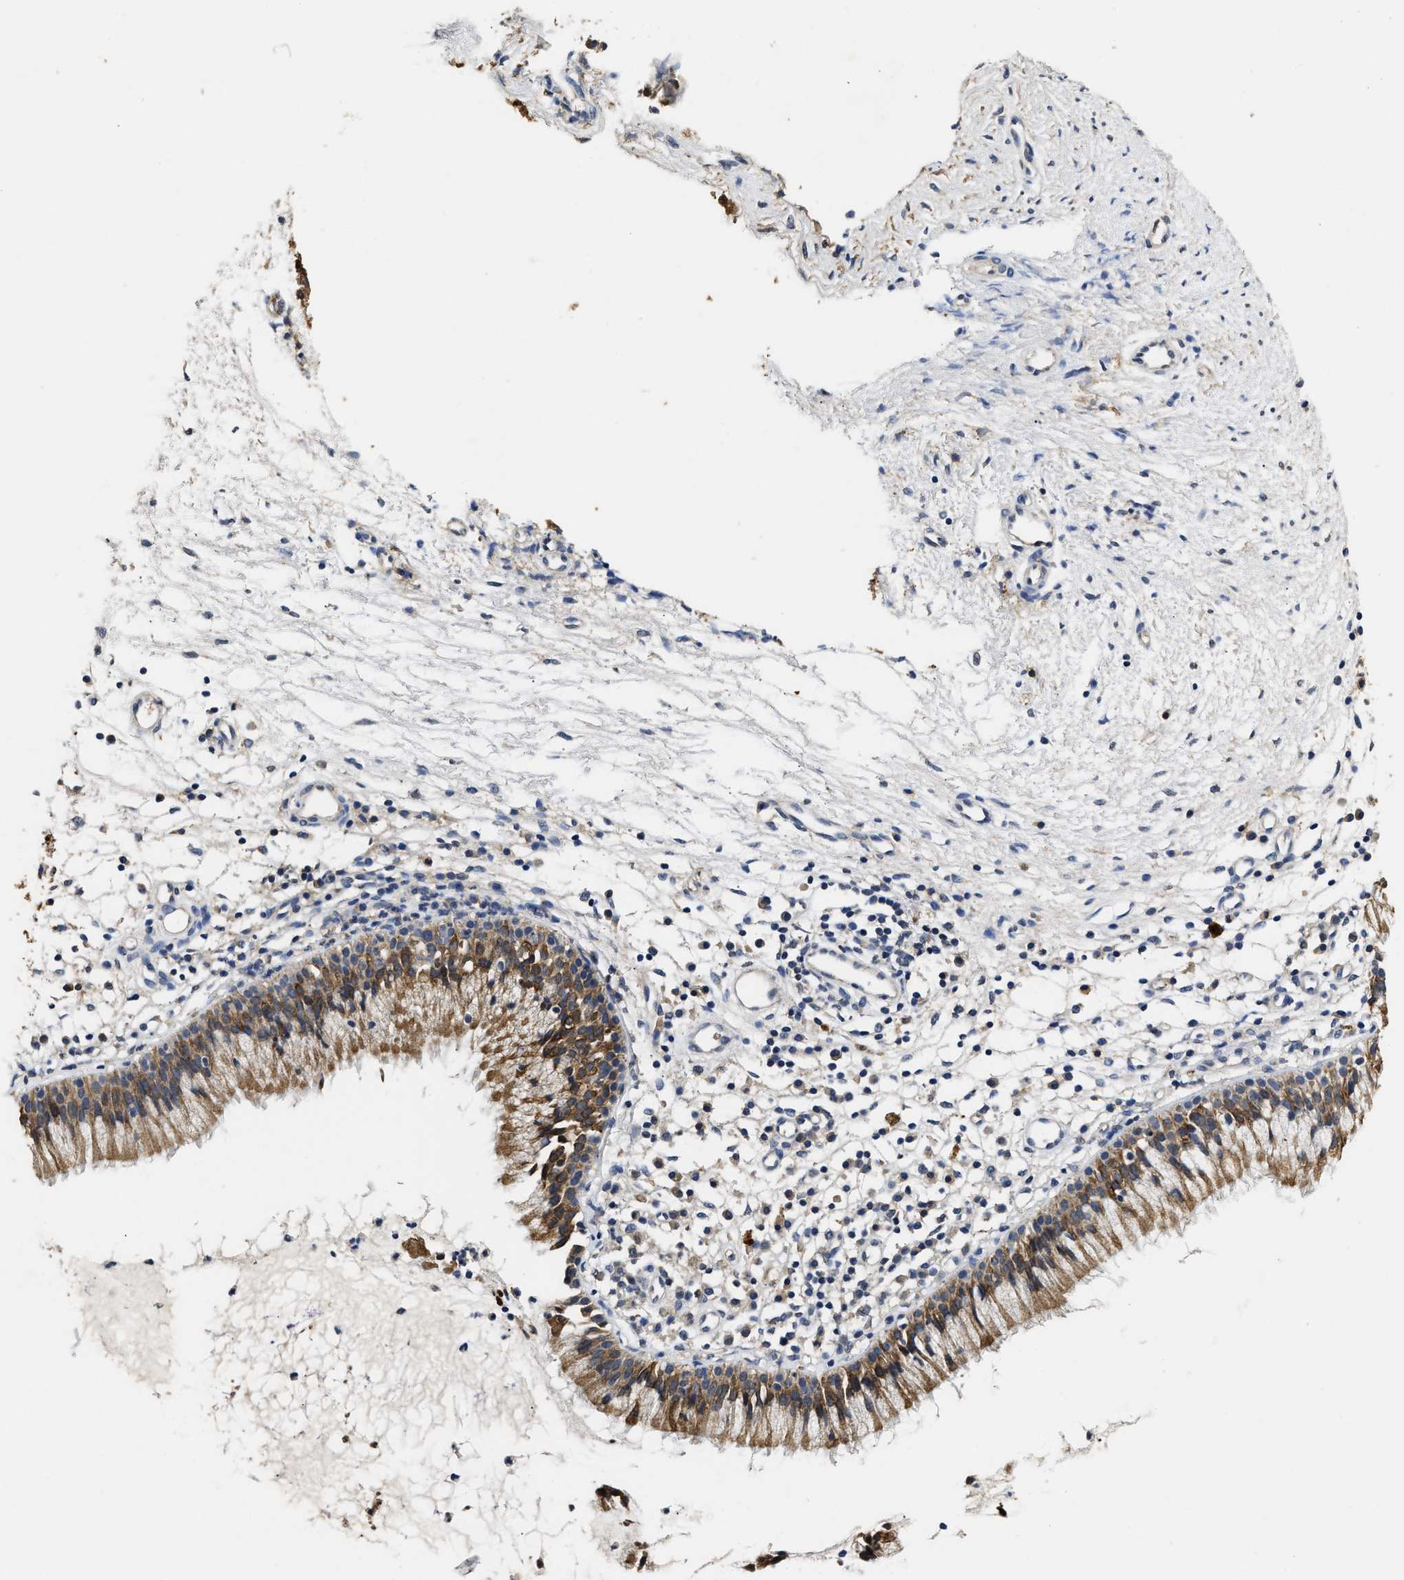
{"staining": {"intensity": "moderate", "quantity": ">75%", "location": "cytoplasmic/membranous"}, "tissue": "nasopharynx", "cell_type": "Respiratory epithelial cells", "image_type": "normal", "snomed": [{"axis": "morphology", "description": "Normal tissue, NOS"}, {"axis": "topography", "description": "Nasopharynx"}], "caption": "A medium amount of moderate cytoplasmic/membranous positivity is identified in approximately >75% of respiratory epithelial cells in benign nasopharynx. Nuclei are stained in blue.", "gene": "CTNNA1", "patient": {"sex": "male", "age": 21}}